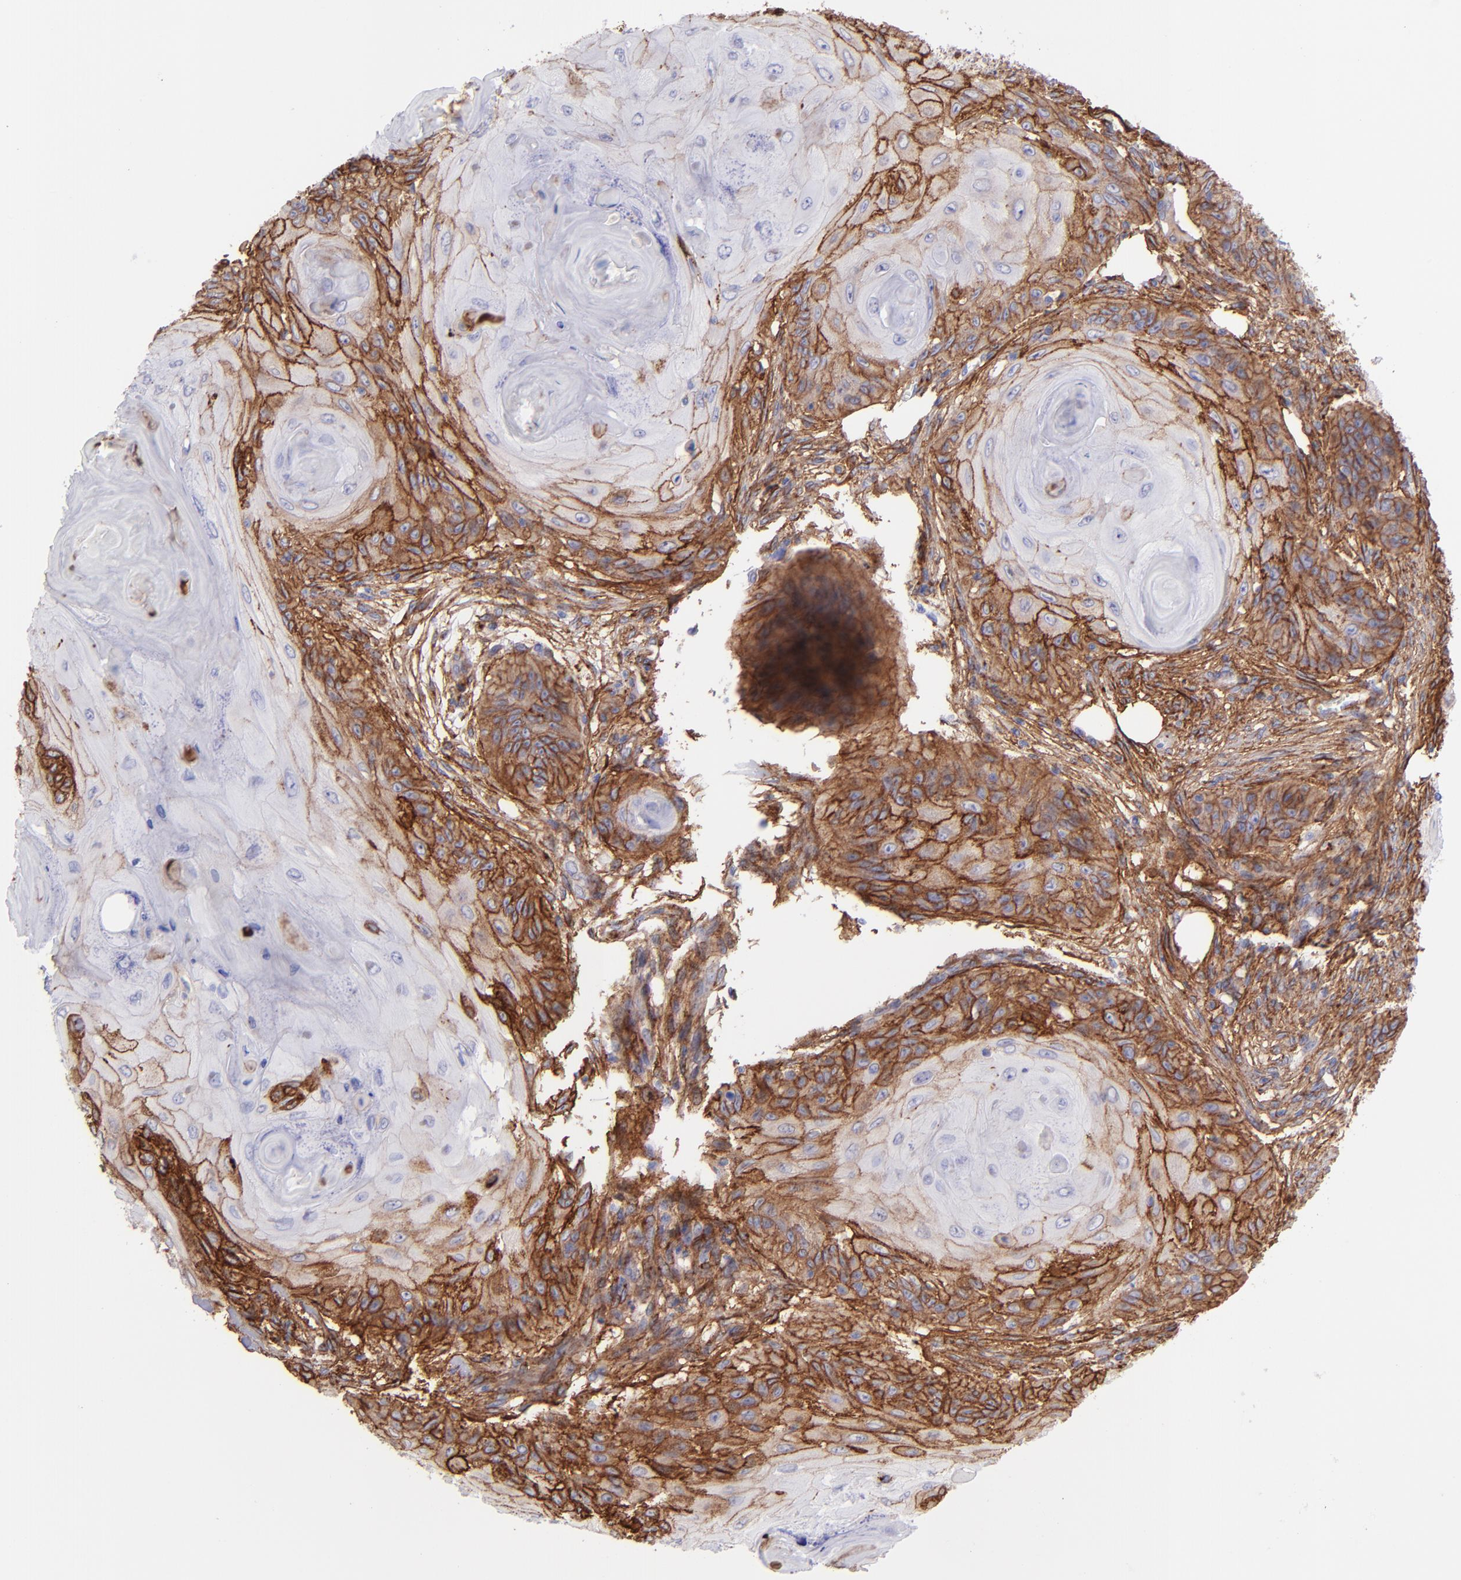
{"staining": {"intensity": "strong", "quantity": "25%-75%", "location": "cytoplasmic/membranous"}, "tissue": "skin cancer", "cell_type": "Tumor cells", "image_type": "cancer", "snomed": [{"axis": "morphology", "description": "Squamous cell carcinoma, NOS"}, {"axis": "topography", "description": "Skin"}], "caption": "Skin cancer (squamous cell carcinoma) was stained to show a protein in brown. There is high levels of strong cytoplasmic/membranous staining in about 25%-75% of tumor cells.", "gene": "ITGAV", "patient": {"sex": "female", "age": 88}}